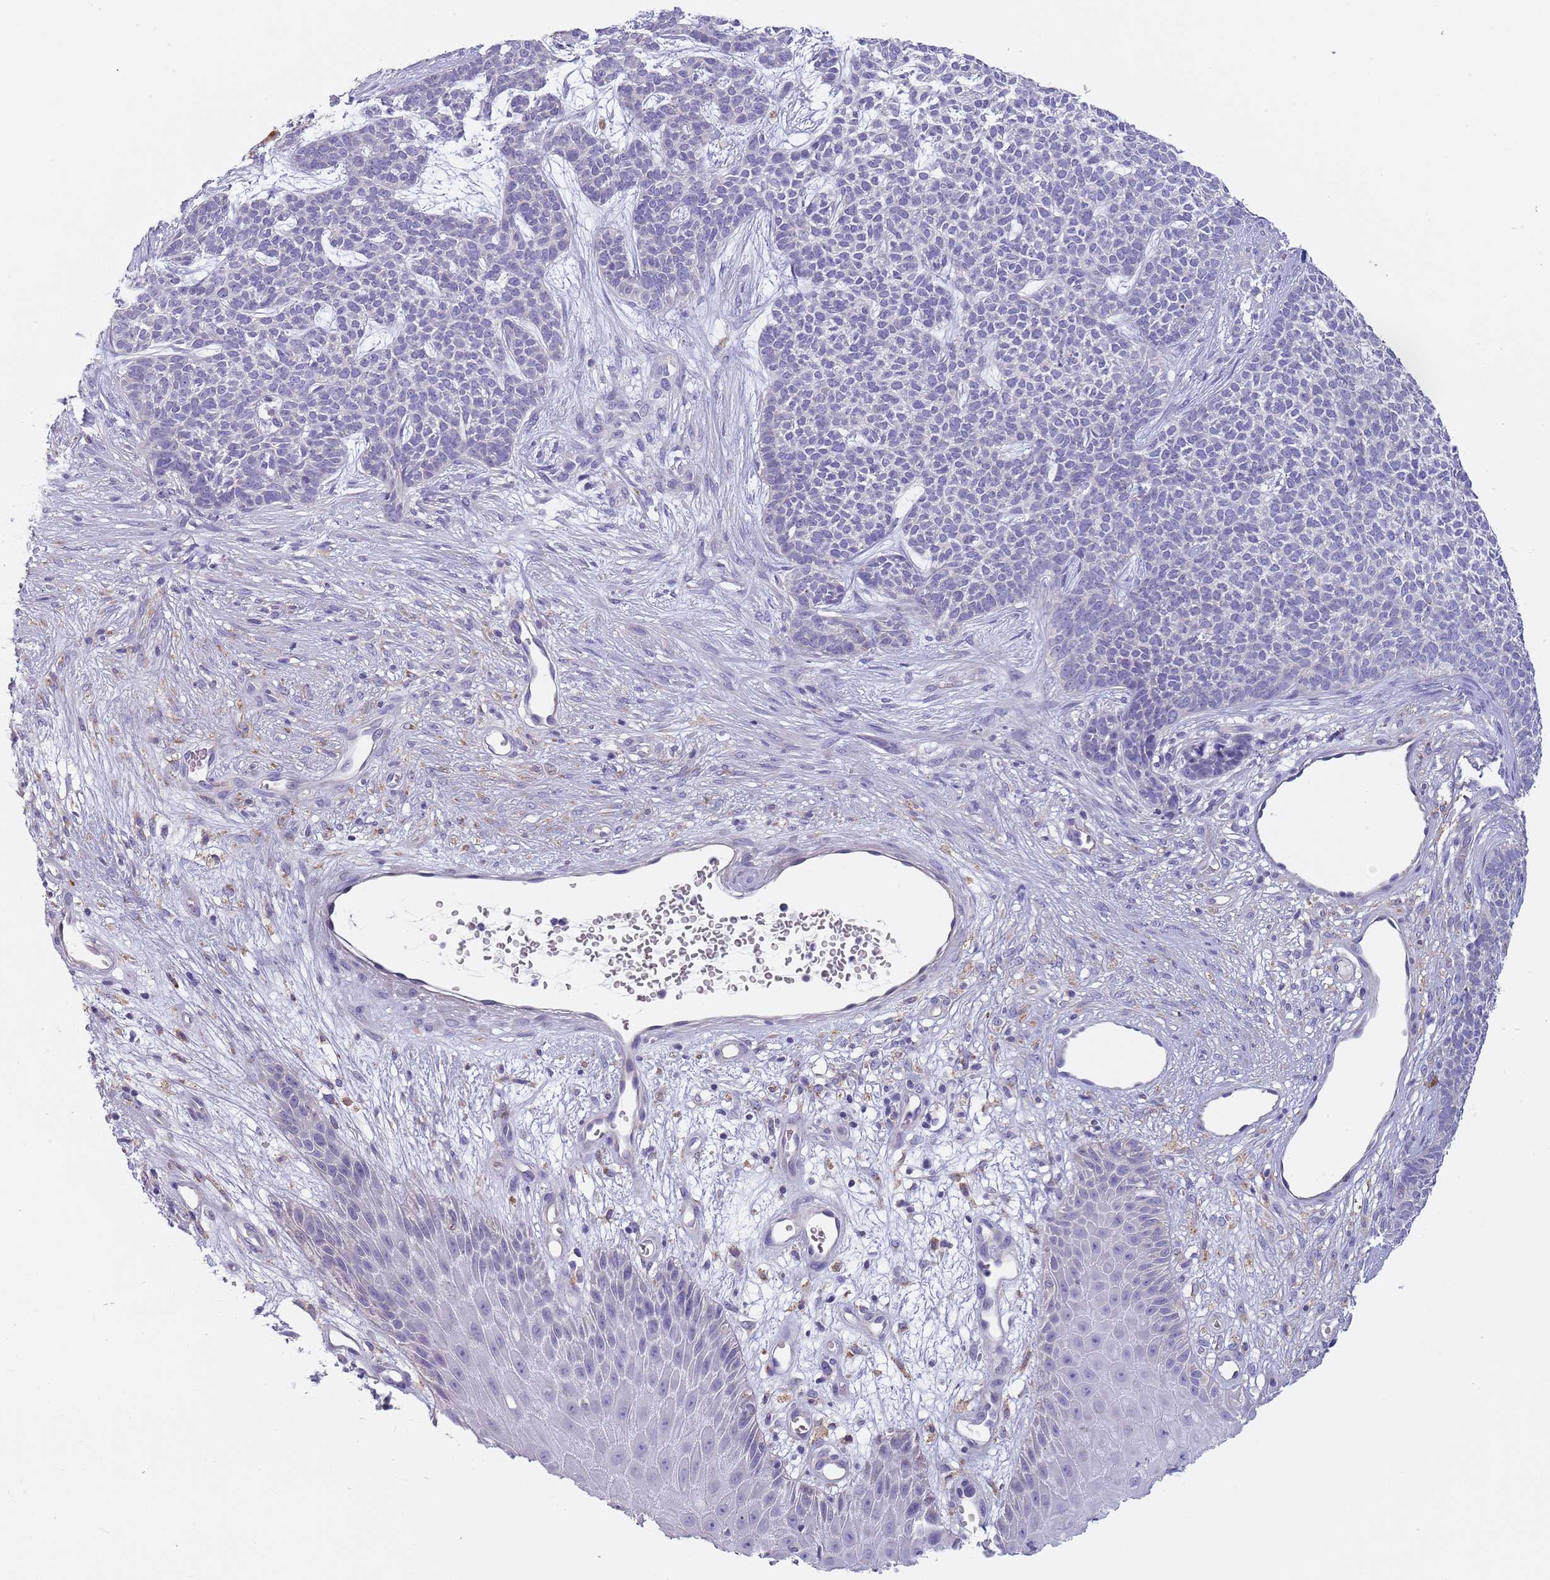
{"staining": {"intensity": "negative", "quantity": "none", "location": "none"}, "tissue": "skin cancer", "cell_type": "Tumor cells", "image_type": "cancer", "snomed": [{"axis": "morphology", "description": "Basal cell carcinoma"}, {"axis": "topography", "description": "Skin"}], "caption": "Histopathology image shows no protein staining in tumor cells of skin cancer (basal cell carcinoma) tissue.", "gene": "MAN1C1", "patient": {"sex": "female", "age": 84}}